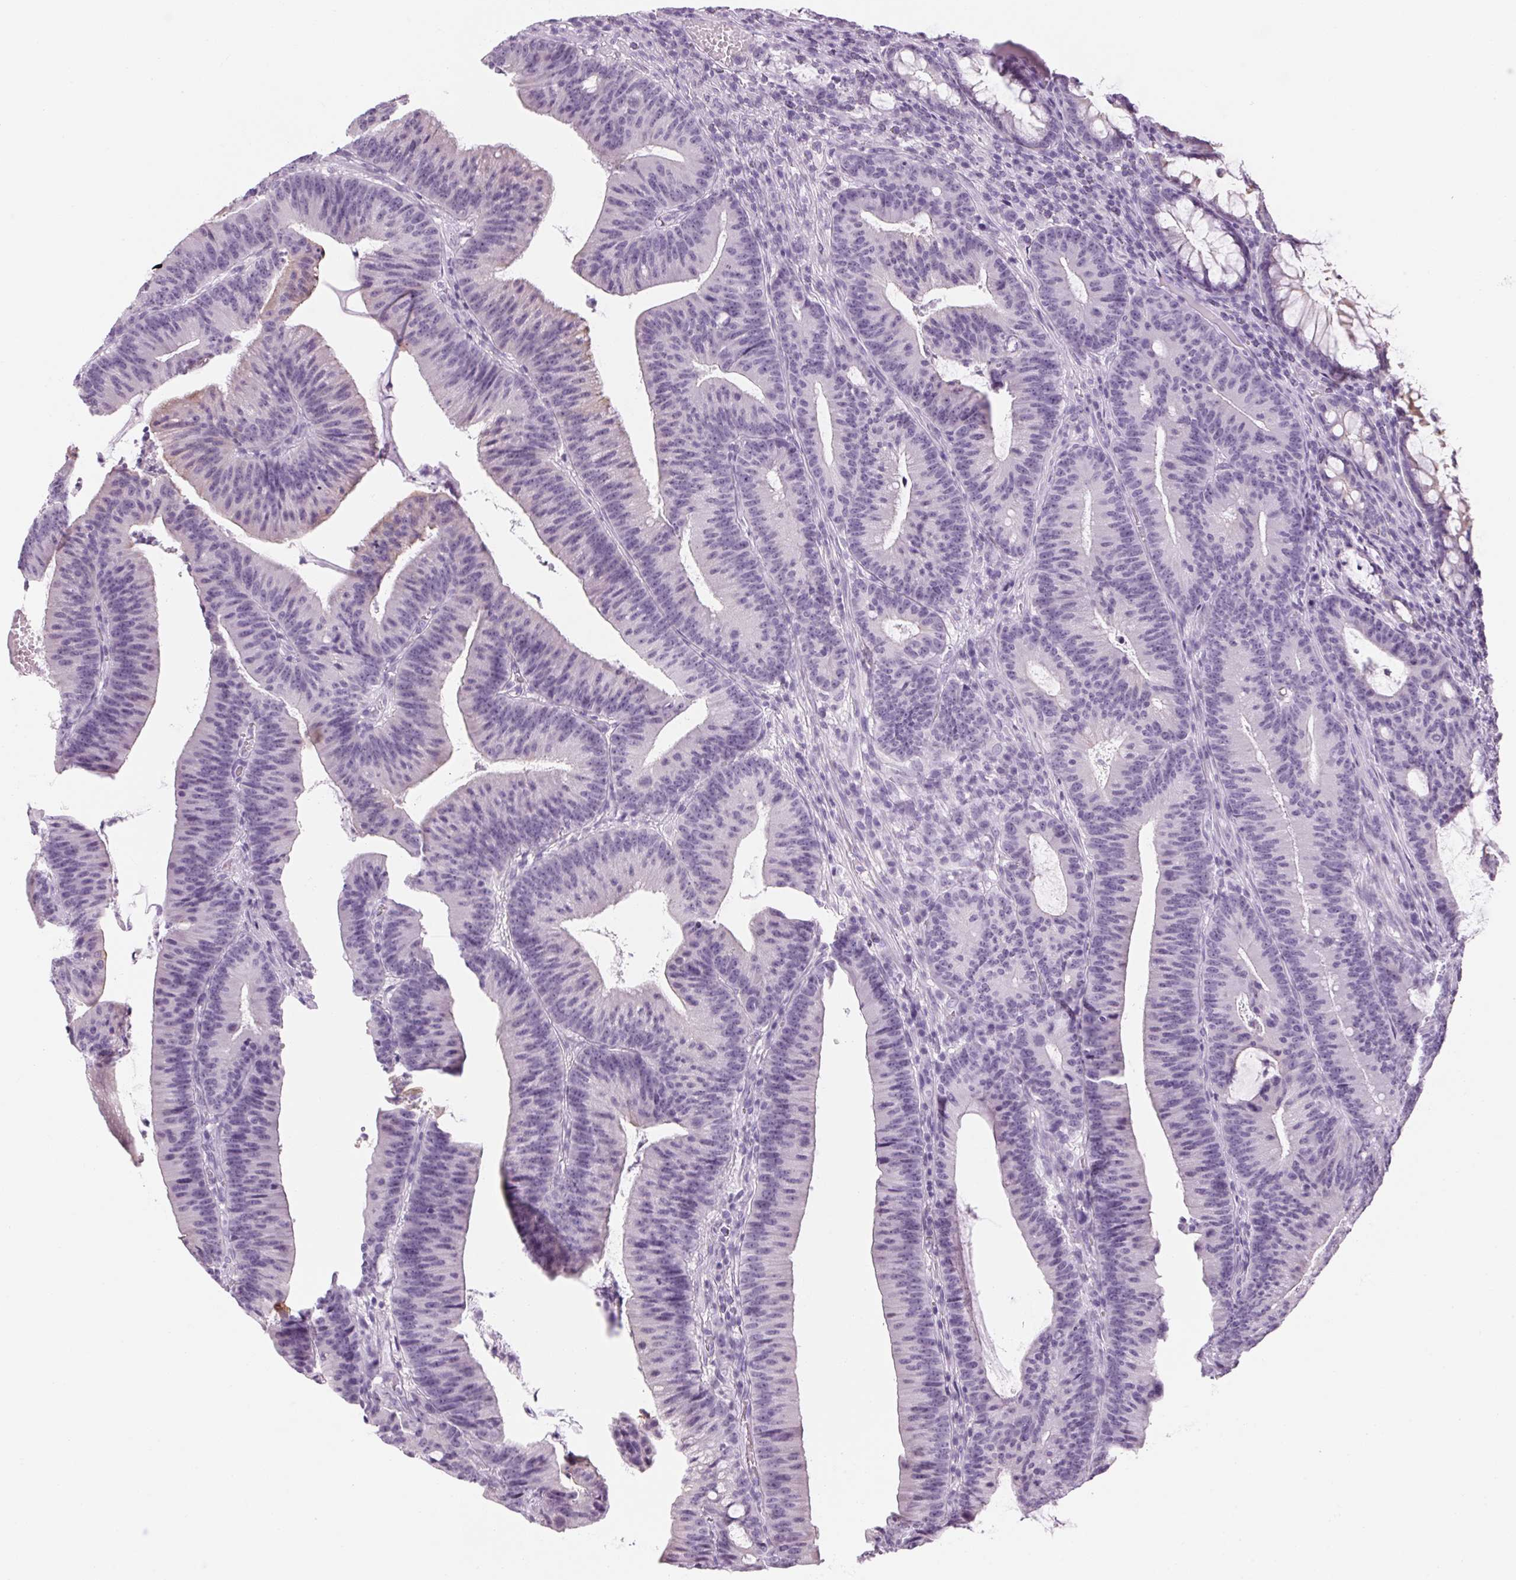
{"staining": {"intensity": "negative", "quantity": "none", "location": "none"}, "tissue": "colorectal cancer", "cell_type": "Tumor cells", "image_type": "cancer", "snomed": [{"axis": "morphology", "description": "Adenocarcinoma, NOS"}, {"axis": "topography", "description": "Colon"}], "caption": "Colorectal cancer (adenocarcinoma) was stained to show a protein in brown. There is no significant staining in tumor cells.", "gene": "RPTN", "patient": {"sex": "female", "age": 78}}